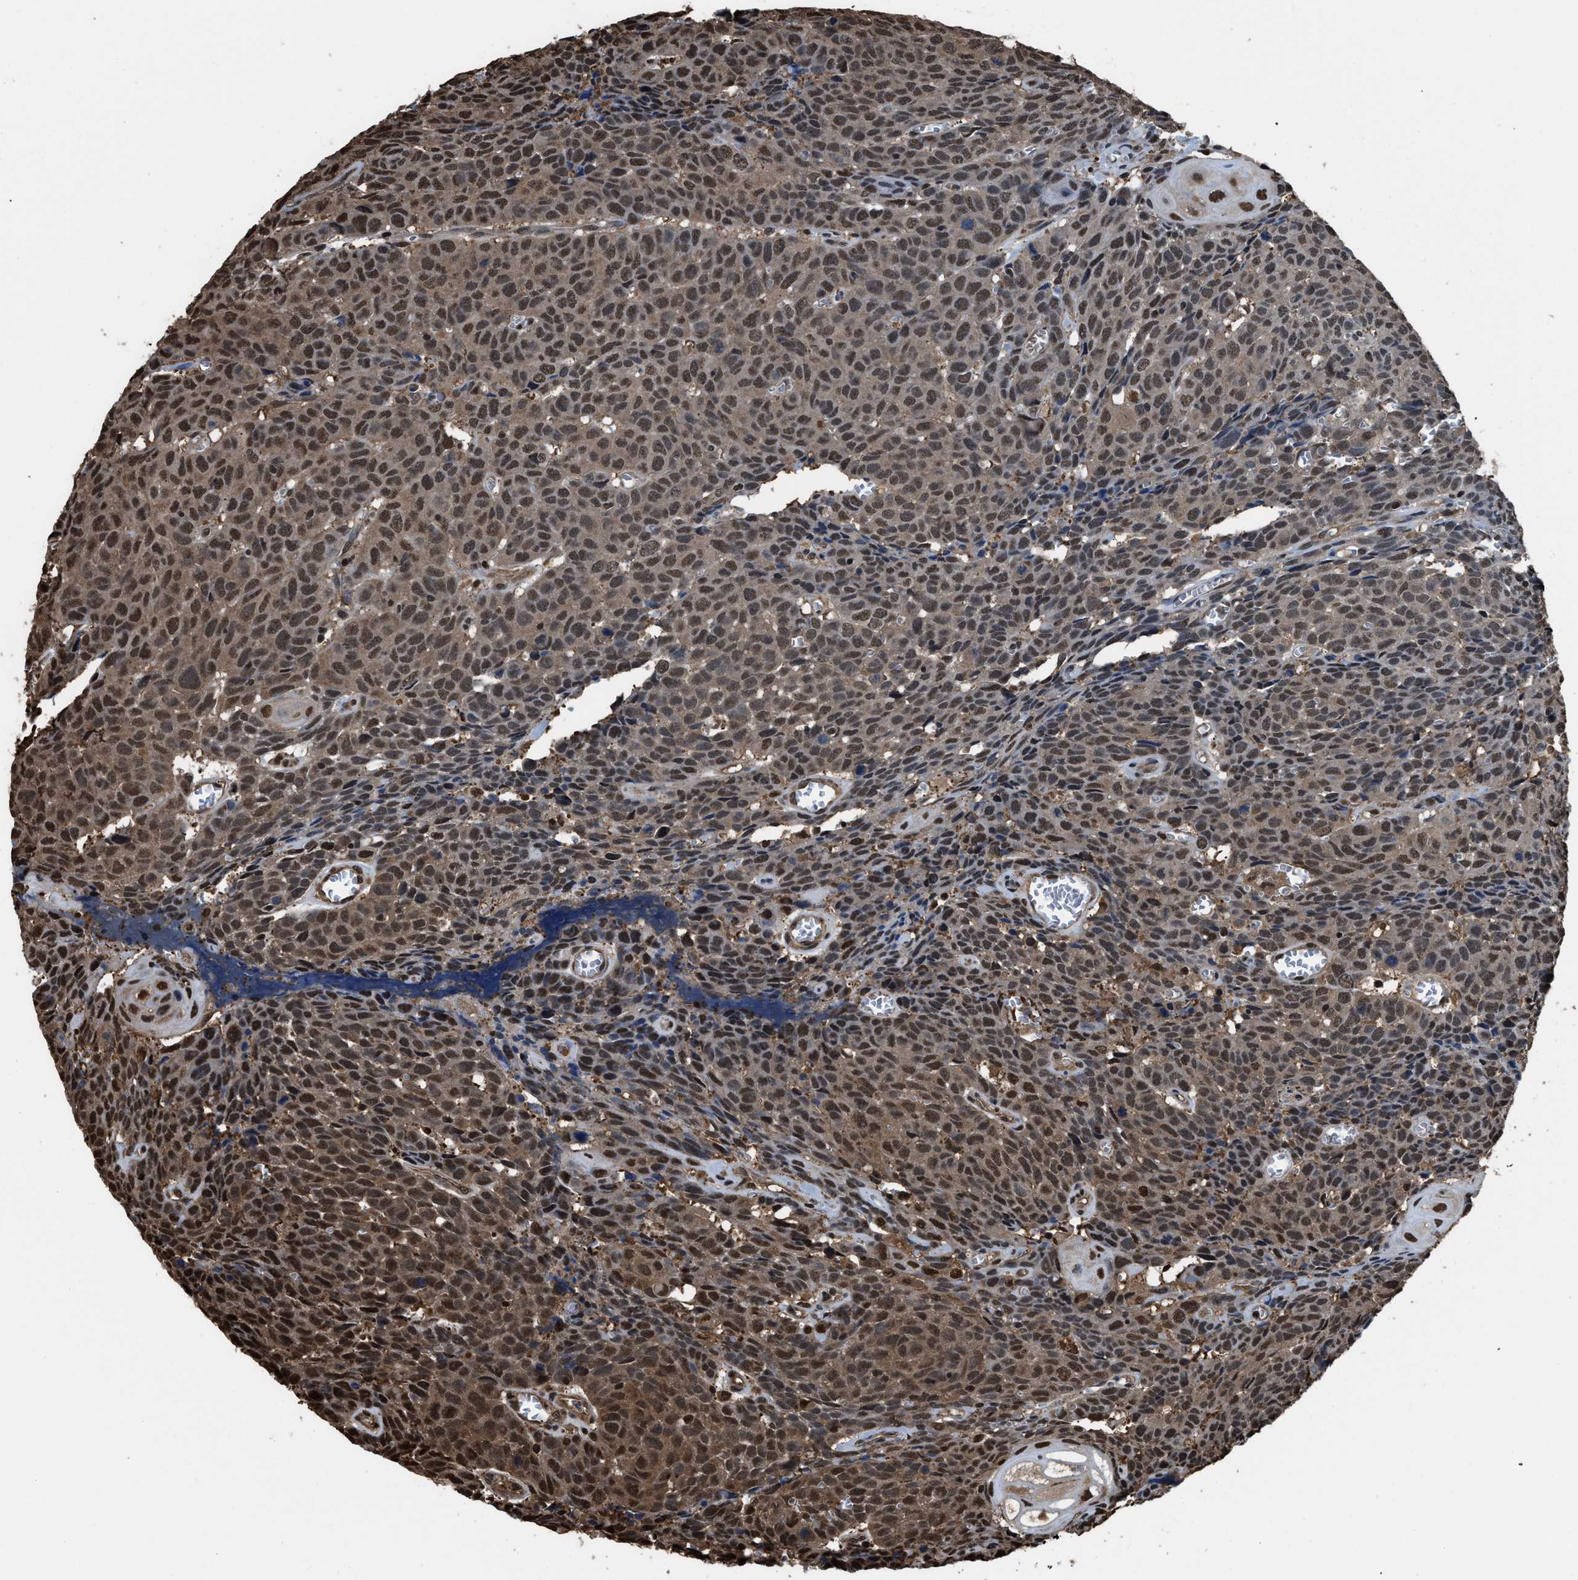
{"staining": {"intensity": "moderate", "quantity": ">75%", "location": "nuclear"}, "tissue": "head and neck cancer", "cell_type": "Tumor cells", "image_type": "cancer", "snomed": [{"axis": "morphology", "description": "Squamous cell carcinoma, NOS"}, {"axis": "topography", "description": "Head-Neck"}], "caption": "Immunohistochemistry (IHC) image of neoplastic tissue: head and neck cancer stained using IHC displays medium levels of moderate protein expression localized specifically in the nuclear of tumor cells, appearing as a nuclear brown color.", "gene": "FNTA", "patient": {"sex": "male", "age": 66}}